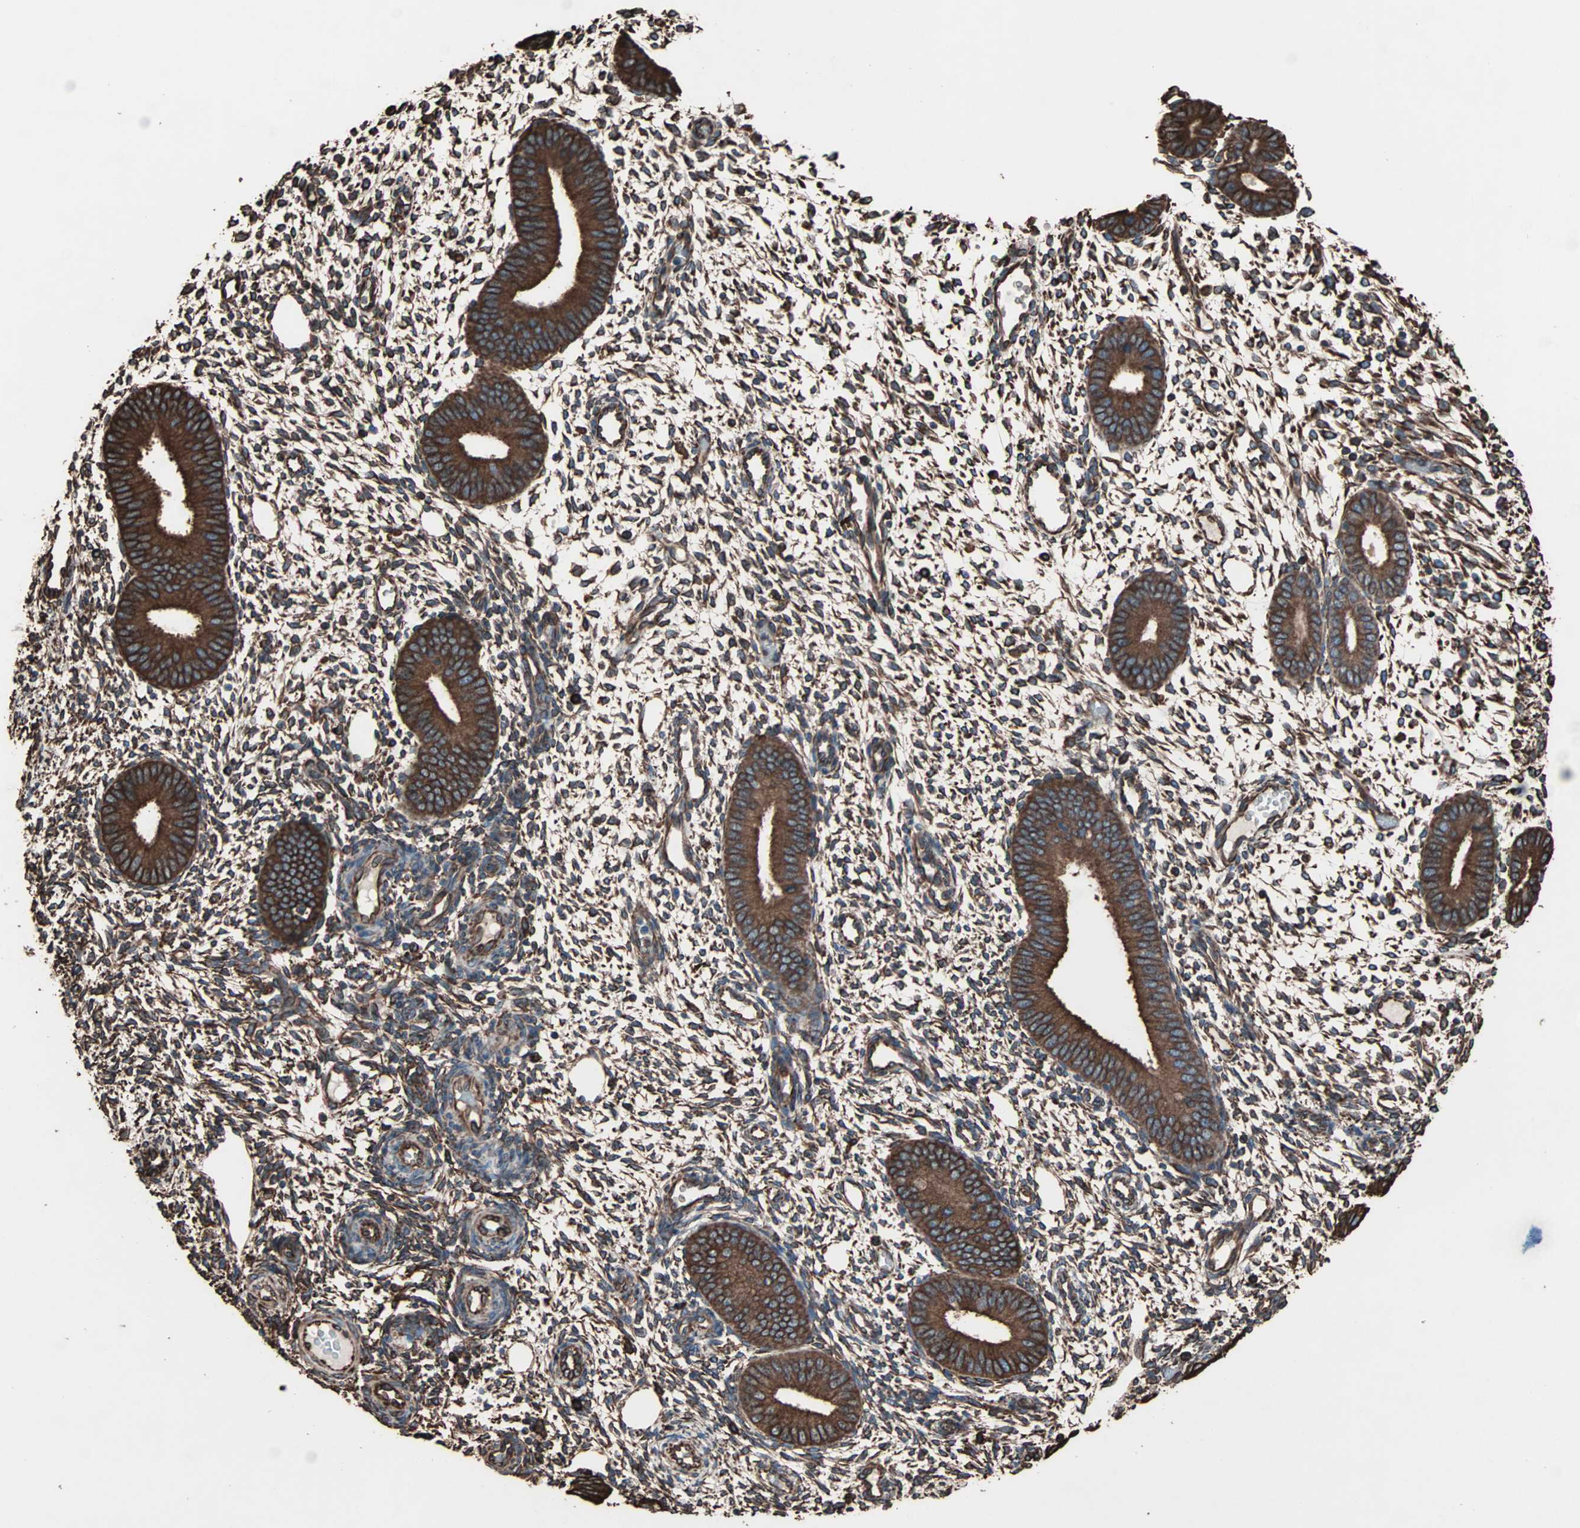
{"staining": {"intensity": "strong", "quantity": ">75%", "location": "cytoplasmic/membranous"}, "tissue": "endometrium", "cell_type": "Cells in endometrial stroma", "image_type": "normal", "snomed": [{"axis": "morphology", "description": "Normal tissue, NOS"}, {"axis": "topography", "description": "Endometrium"}], "caption": "Endometrium stained with immunohistochemistry (IHC) exhibits strong cytoplasmic/membranous positivity in about >75% of cells in endometrial stroma.", "gene": "HSP90B1", "patient": {"sex": "female", "age": 42}}